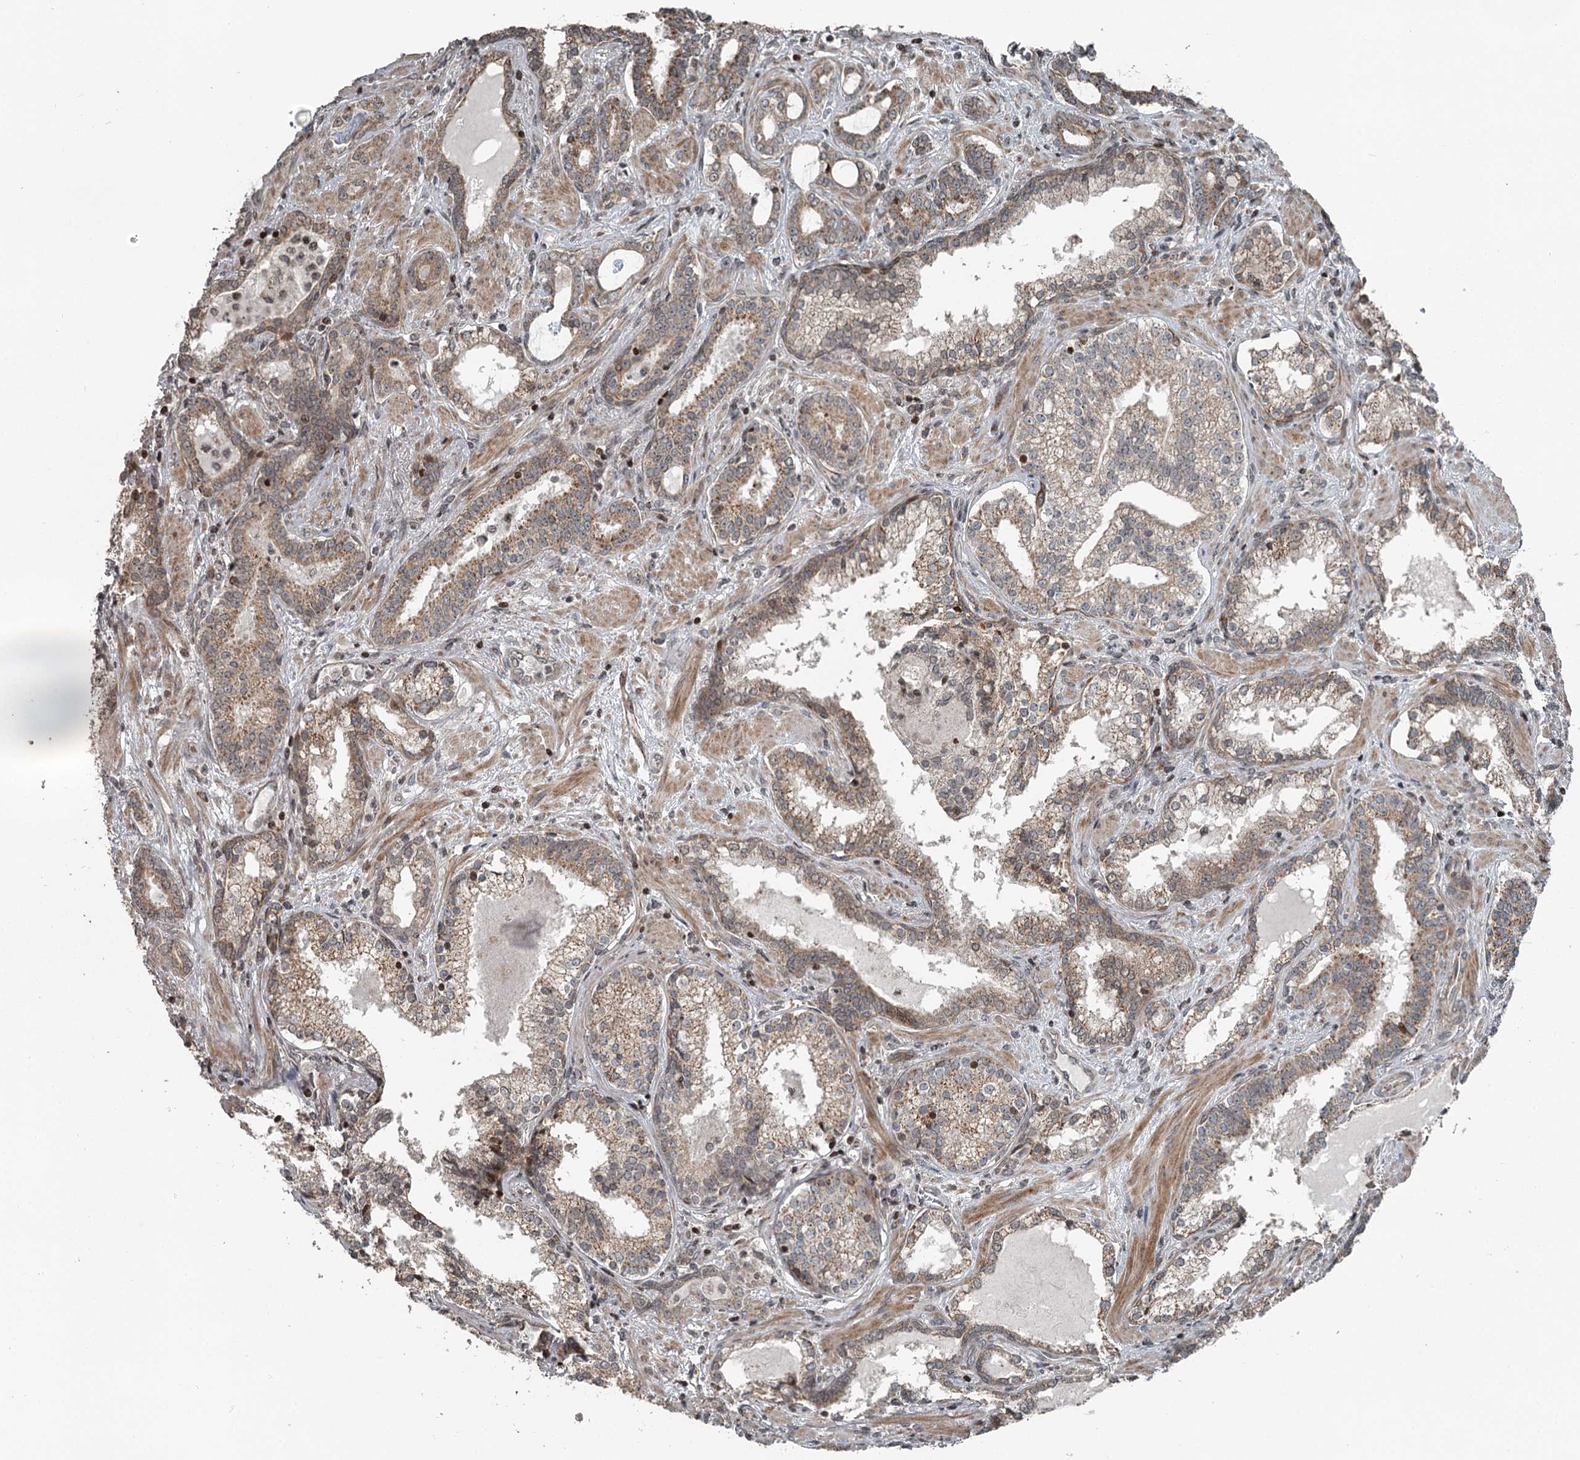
{"staining": {"intensity": "moderate", "quantity": ">75%", "location": "cytoplasmic/membranous"}, "tissue": "prostate cancer", "cell_type": "Tumor cells", "image_type": "cancer", "snomed": [{"axis": "morphology", "description": "Adenocarcinoma, High grade"}, {"axis": "topography", "description": "Prostate"}], "caption": "Human prostate cancer stained for a protein (brown) reveals moderate cytoplasmic/membranous positive positivity in approximately >75% of tumor cells.", "gene": "RASSF8", "patient": {"sex": "male", "age": 58}}